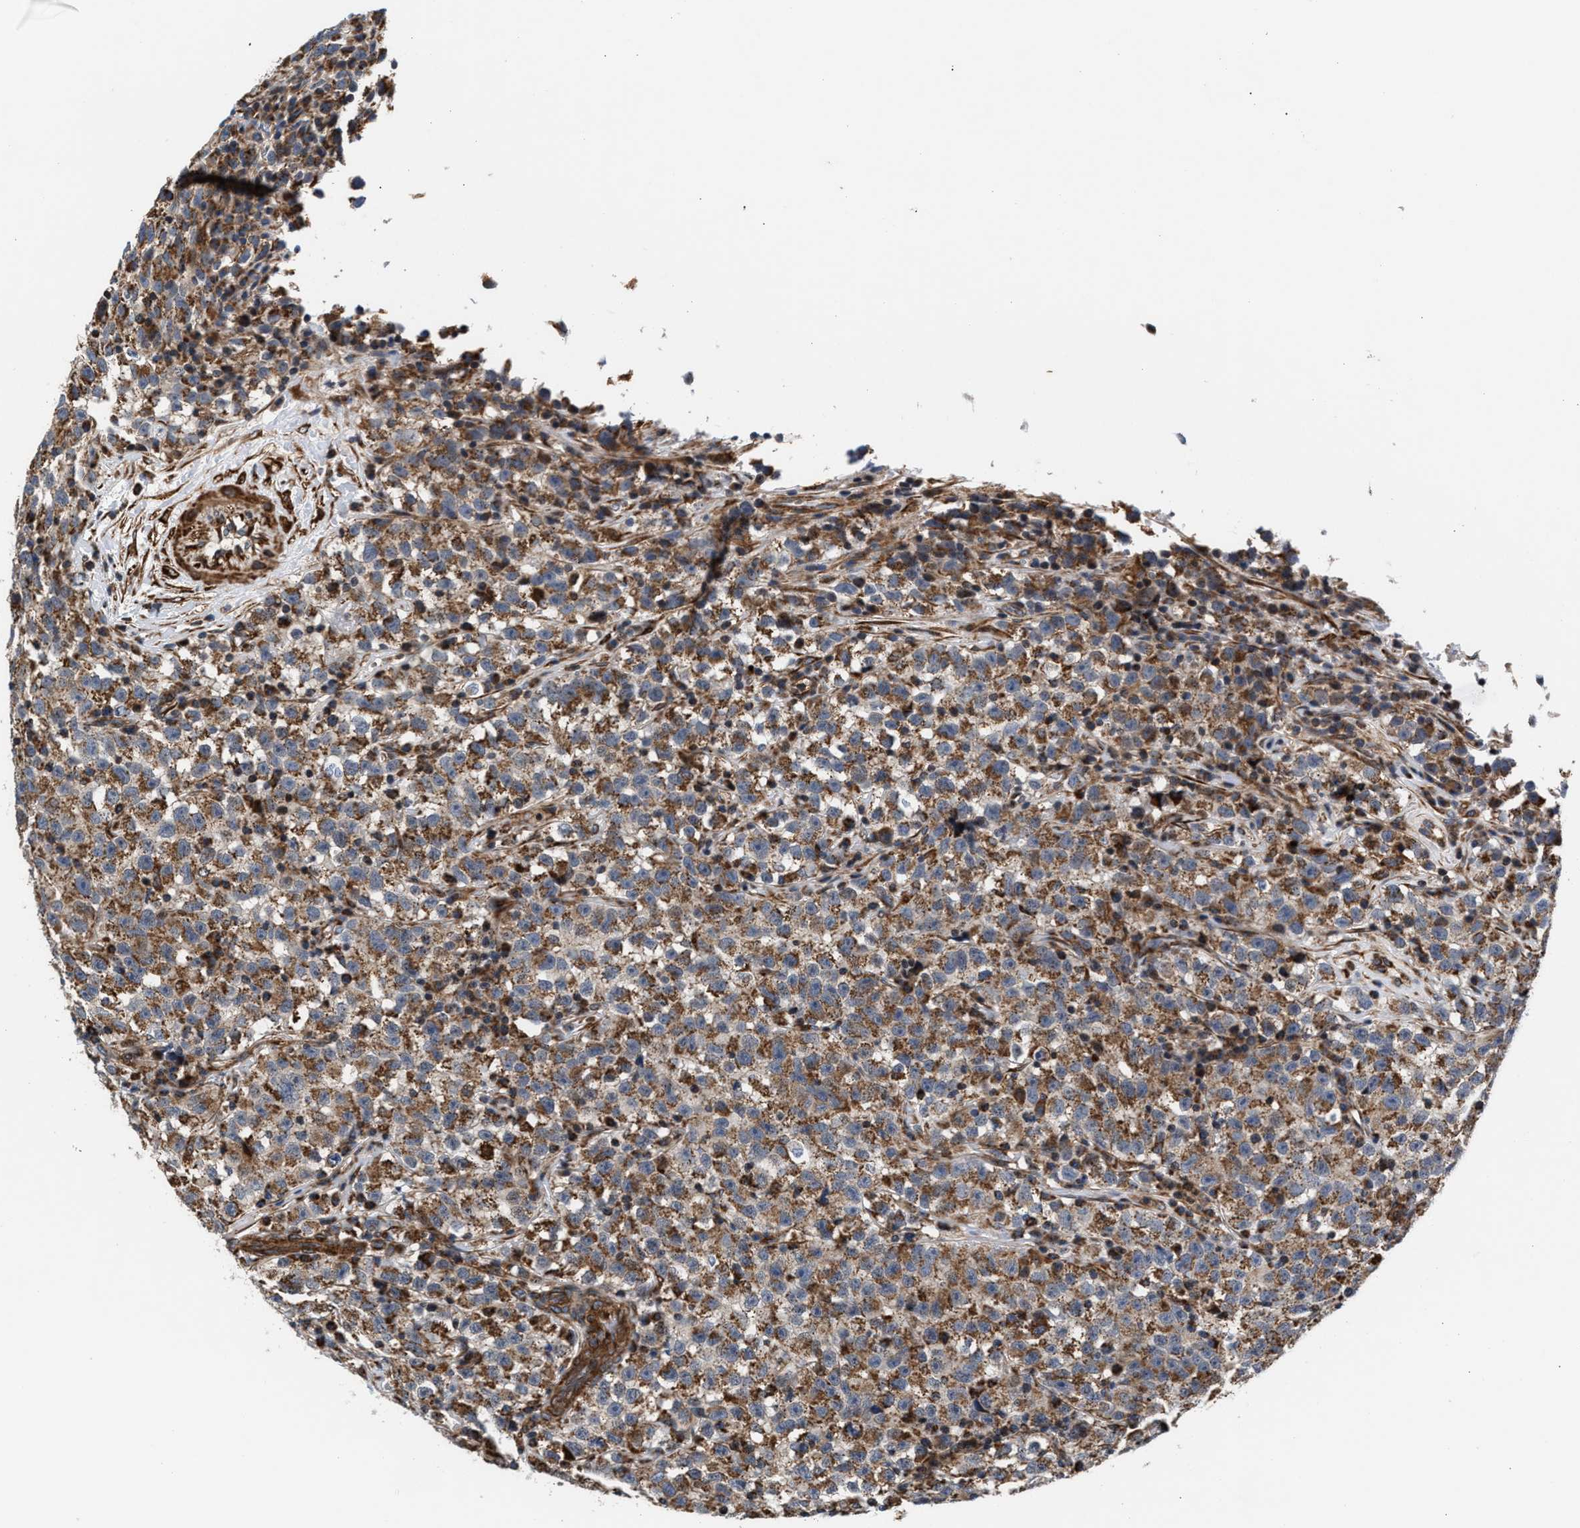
{"staining": {"intensity": "moderate", "quantity": ">75%", "location": "cytoplasmic/membranous"}, "tissue": "testis cancer", "cell_type": "Tumor cells", "image_type": "cancer", "snomed": [{"axis": "morphology", "description": "Seminoma, NOS"}, {"axis": "topography", "description": "Testis"}], "caption": "DAB (3,3'-diaminobenzidine) immunohistochemical staining of human seminoma (testis) demonstrates moderate cytoplasmic/membranous protein staining in about >75% of tumor cells.", "gene": "SGK1", "patient": {"sex": "male", "age": 22}}